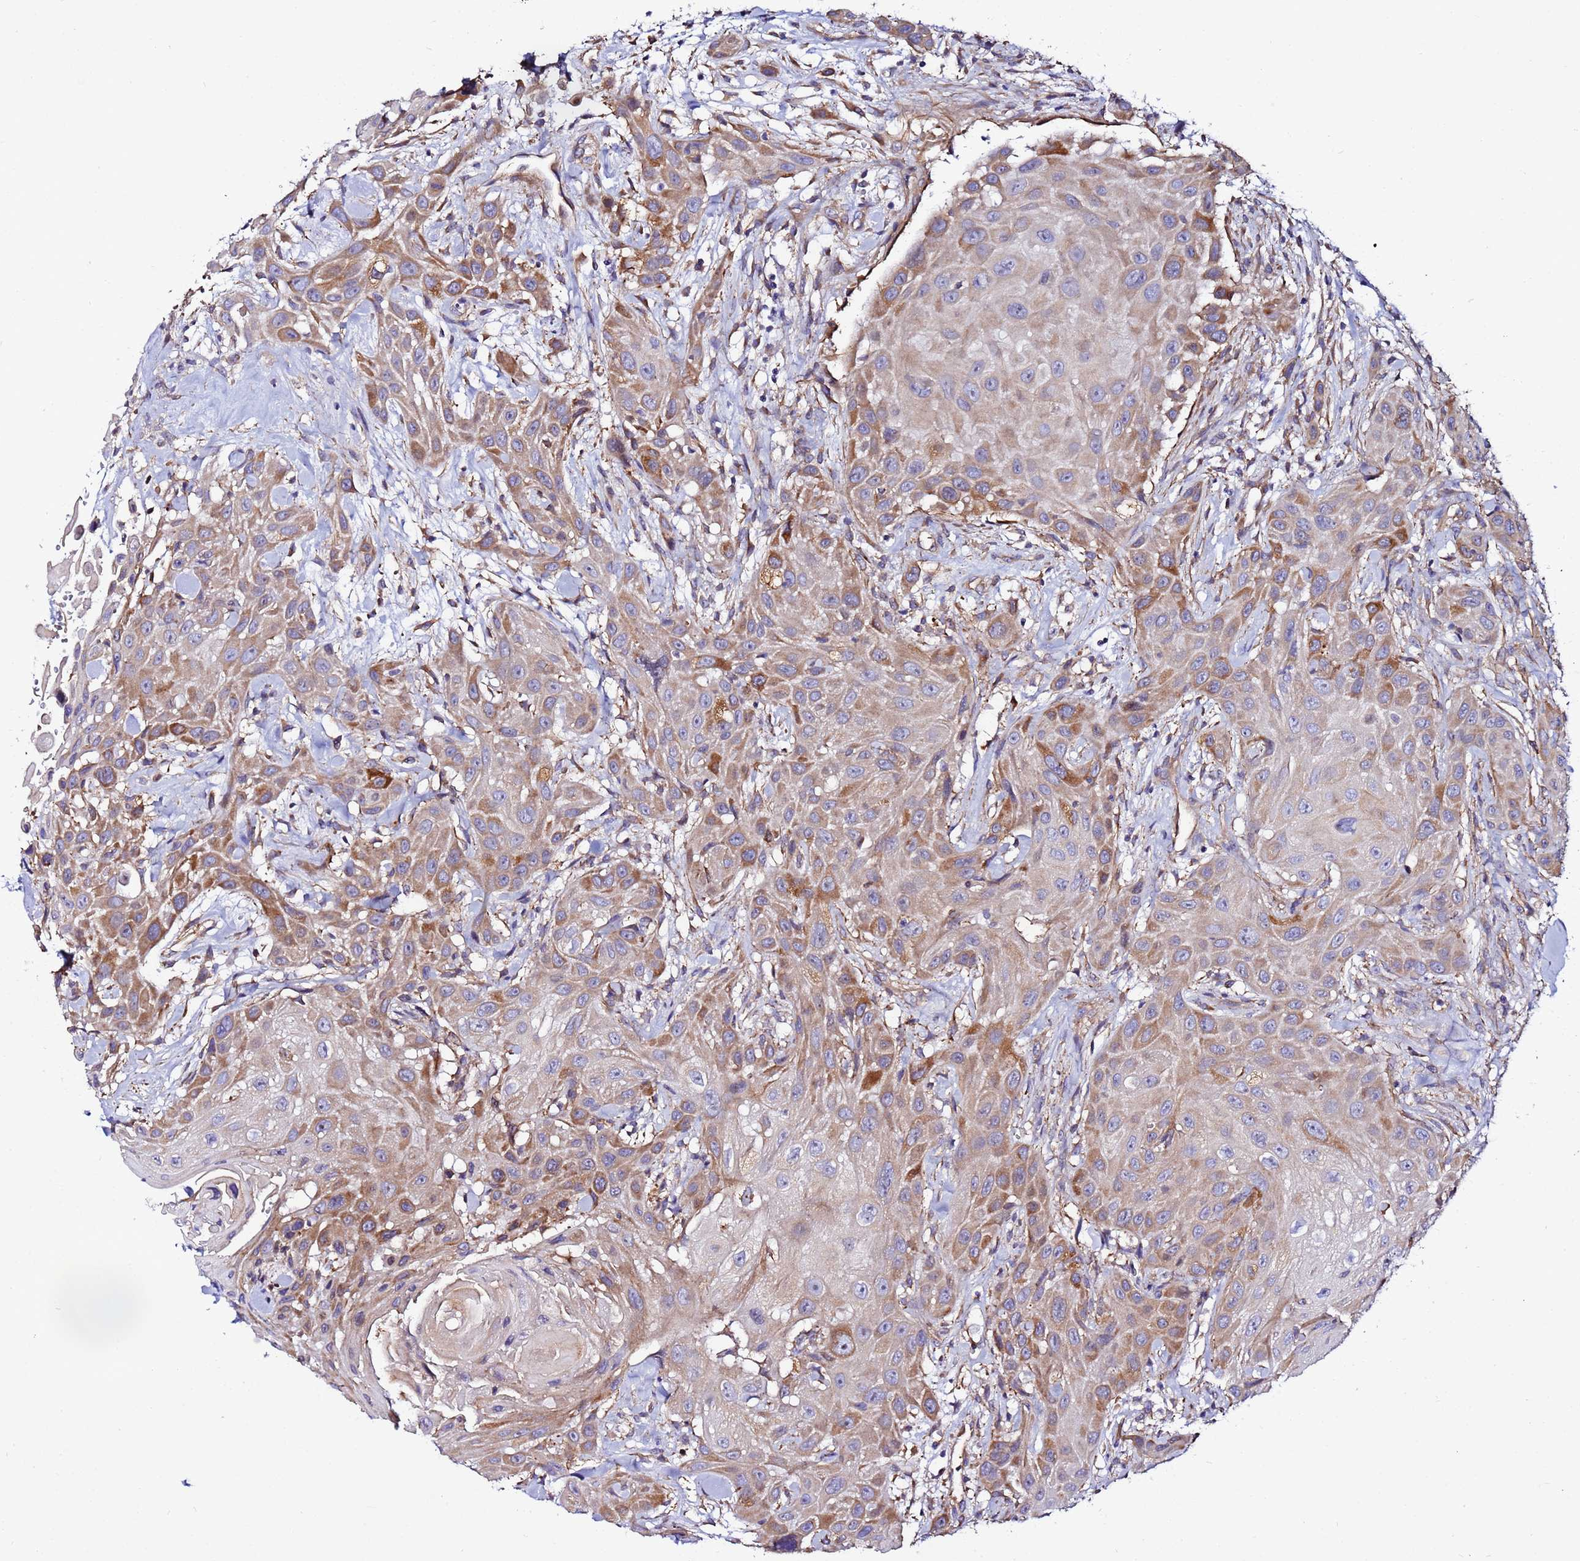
{"staining": {"intensity": "moderate", "quantity": ">75%", "location": "cytoplasmic/membranous"}, "tissue": "head and neck cancer", "cell_type": "Tumor cells", "image_type": "cancer", "snomed": [{"axis": "morphology", "description": "Squamous cell carcinoma, NOS"}, {"axis": "topography", "description": "Head-Neck"}], "caption": "Tumor cells exhibit medium levels of moderate cytoplasmic/membranous expression in about >75% of cells in head and neck cancer.", "gene": "JRKL", "patient": {"sex": "male", "age": 81}}